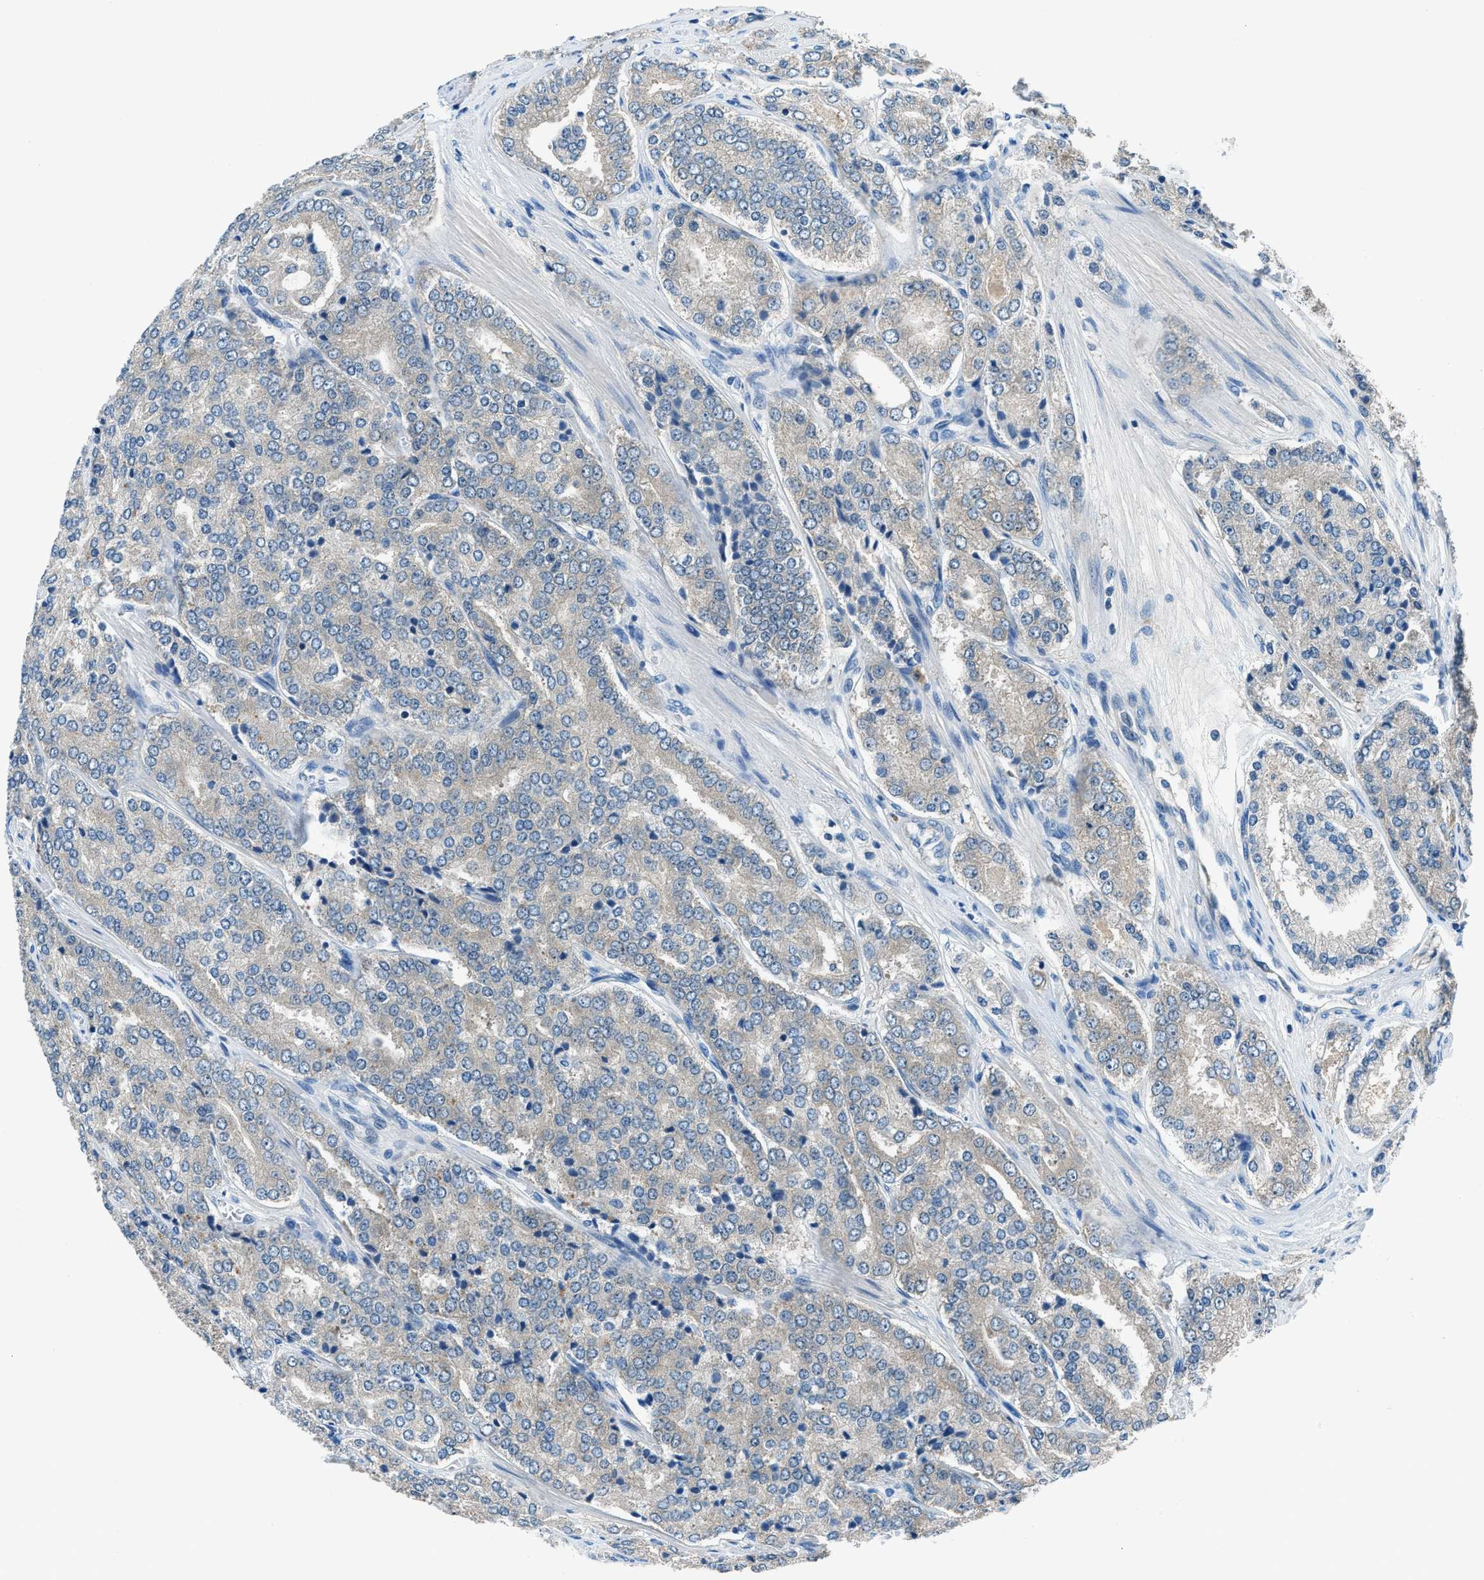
{"staining": {"intensity": "negative", "quantity": "none", "location": "none"}, "tissue": "prostate cancer", "cell_type": "Tumor cells", "image_type": "cancer", "snomed": [{"axis": "morphology", "description": "Adenocarcinoma, High grade"}, {"axis": "topography", "description": "Prostate"}], "caption": "Human prostate cancer stained for a protein using immunohistochemistry displays no expression in tumor cells.", "gene": "ACP1", "patient": {"sex": "male", "age": 65}}